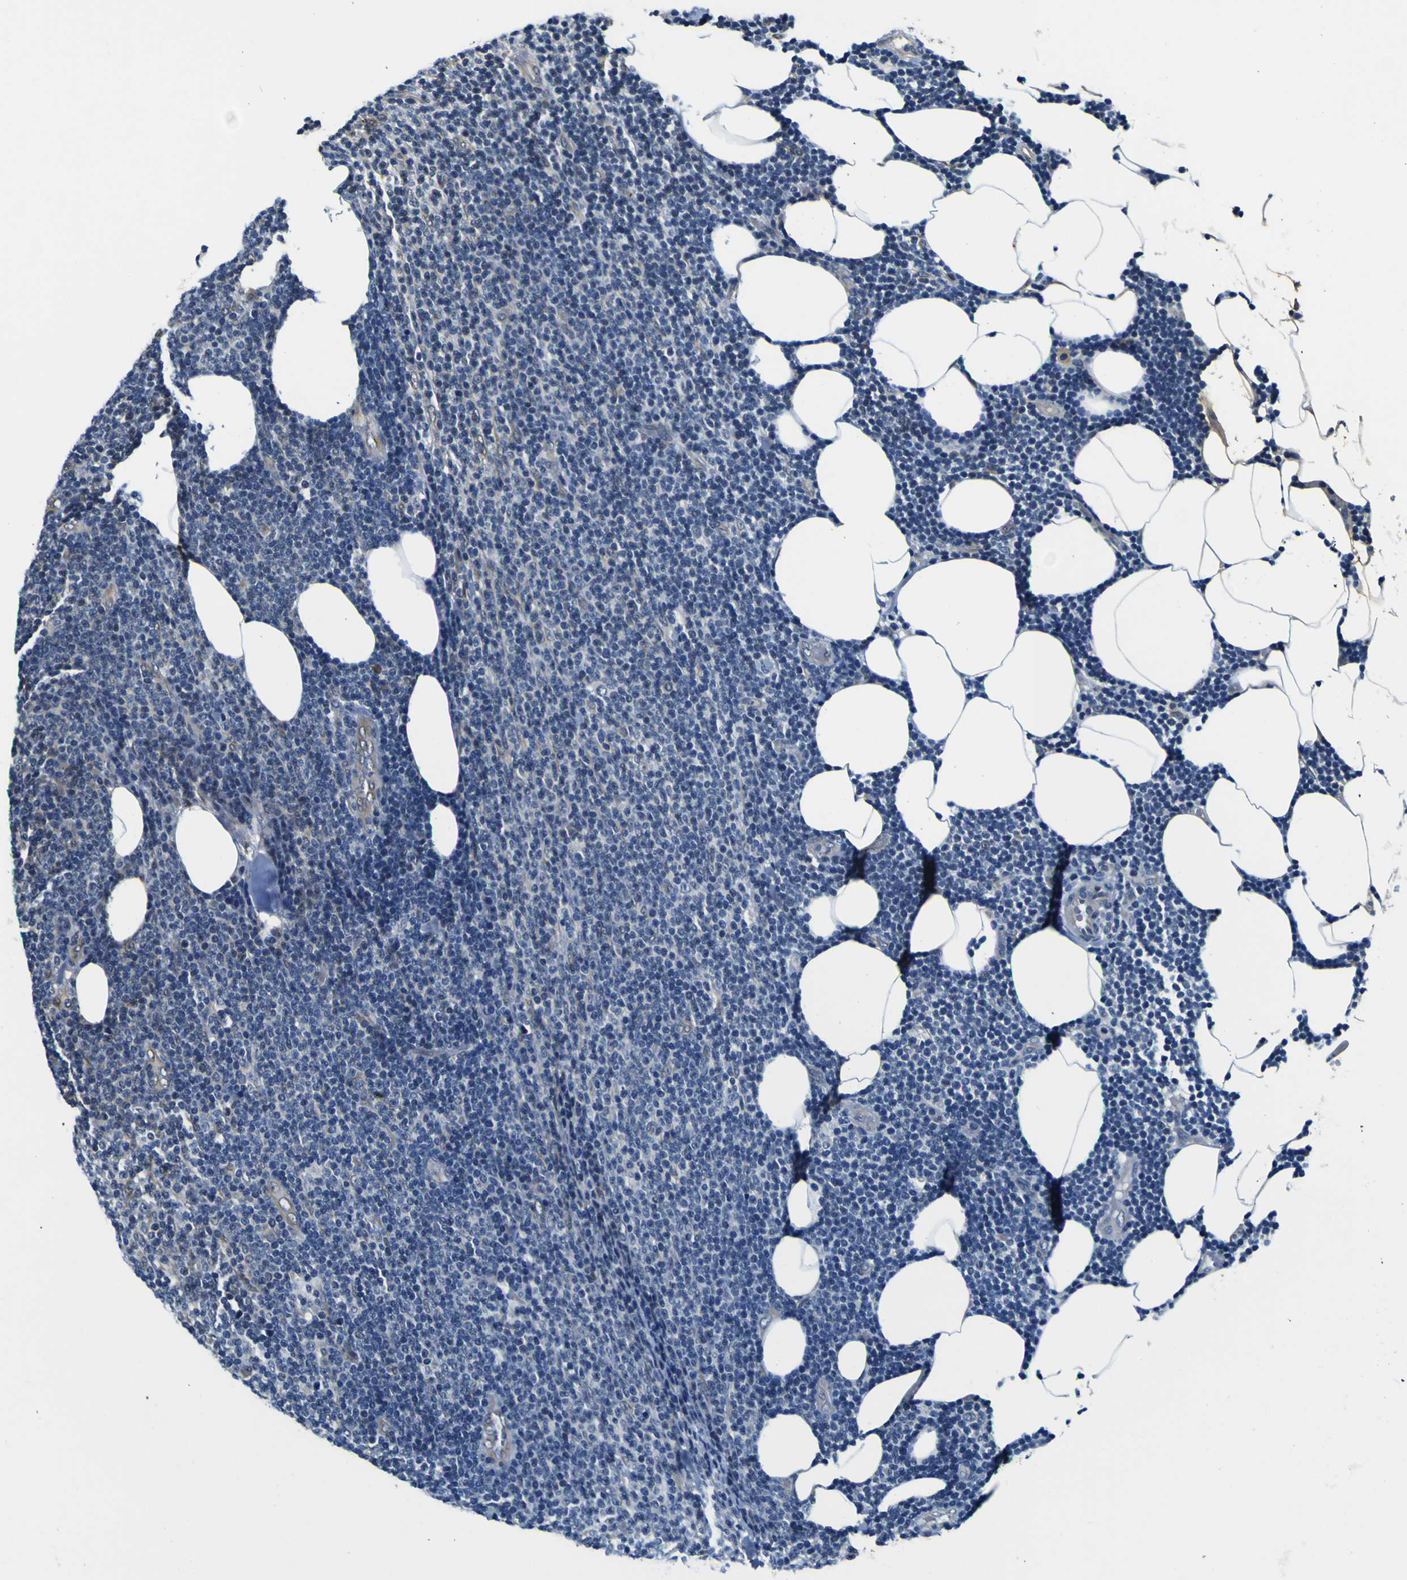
{"staining": {"intensity": "negative", "quantity": "none", "location": "none"}, "tissue": "lymphoma", "cell_type": "Tumor cells", "image_type": "cancer", "snomed": [{"axis": "morphology", "description": "Malignant lymphoma, non-Hodgkin's type, Low grade"}, {"axis": "topography", "description": "Lymph node"}], "caption": "Tumor cells show no significant protein positivity in low-grade malignant lymphoma, non-Hodgkin's type.", "gene": "POSTN", "patient": {"sex": "male", "age": 66}}